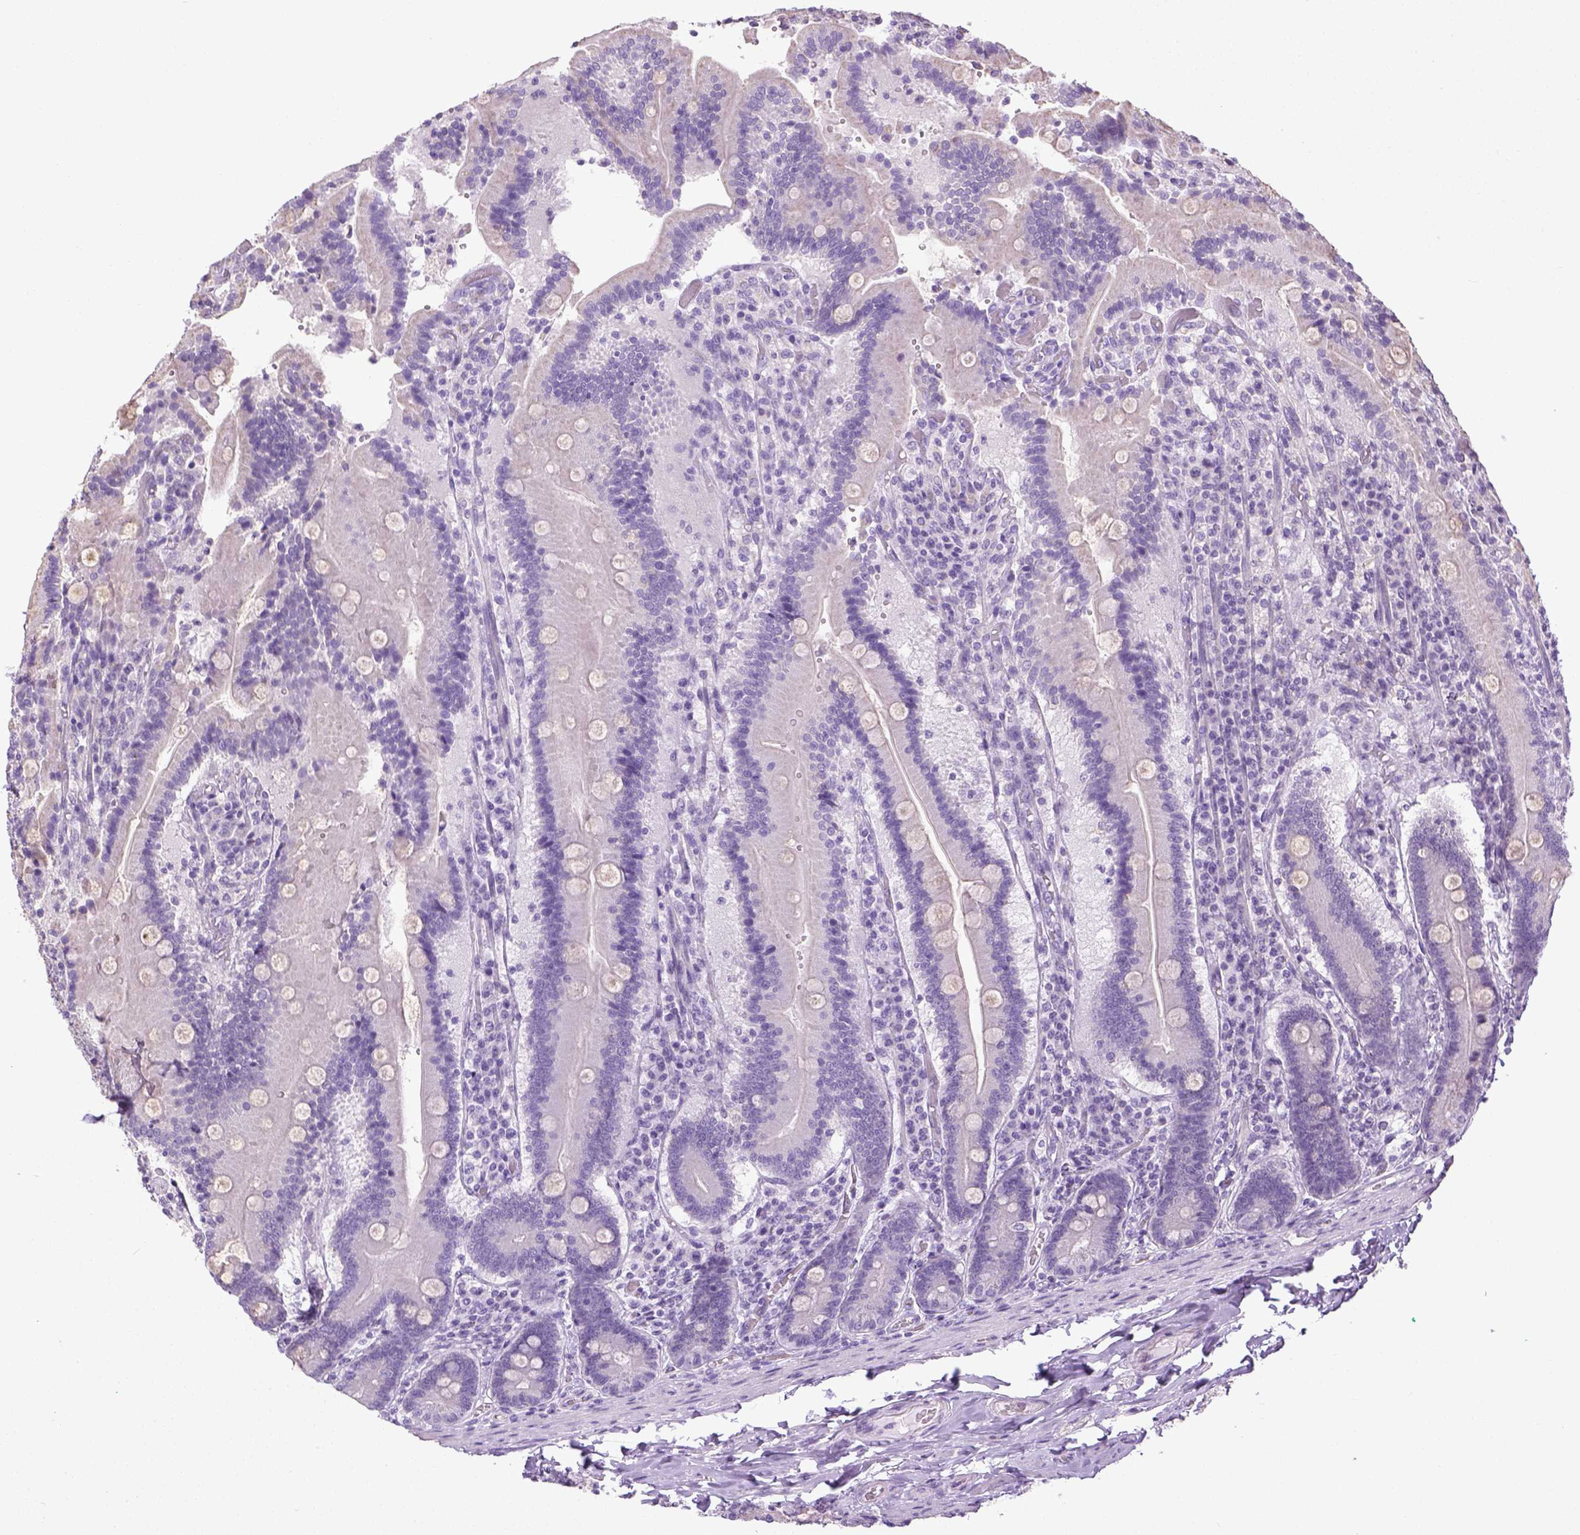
{"staining": {"intensity": "negative", "quantity": "none", "location": "none"}, "tissue": "duodenum", "cell_type": "Glandular cells", "image_type": "normal", "snomed": [{"axis": "morphology", "description": "Normal tissue, NOS"}, {"axis": "topography", "description": "Duodenum"}], "caption": "A micrograph of duodenum stained for a protein displays no brown staining in glandular cells. Brightfield microscopy of immunohistochemistry stained with DAB (3,3'-diaminobenzidine) (brown) and hematoxylin (blue), captured at high magnification.", "gene": "LGSN", "patient": {"sex": "female", "age": 62}}